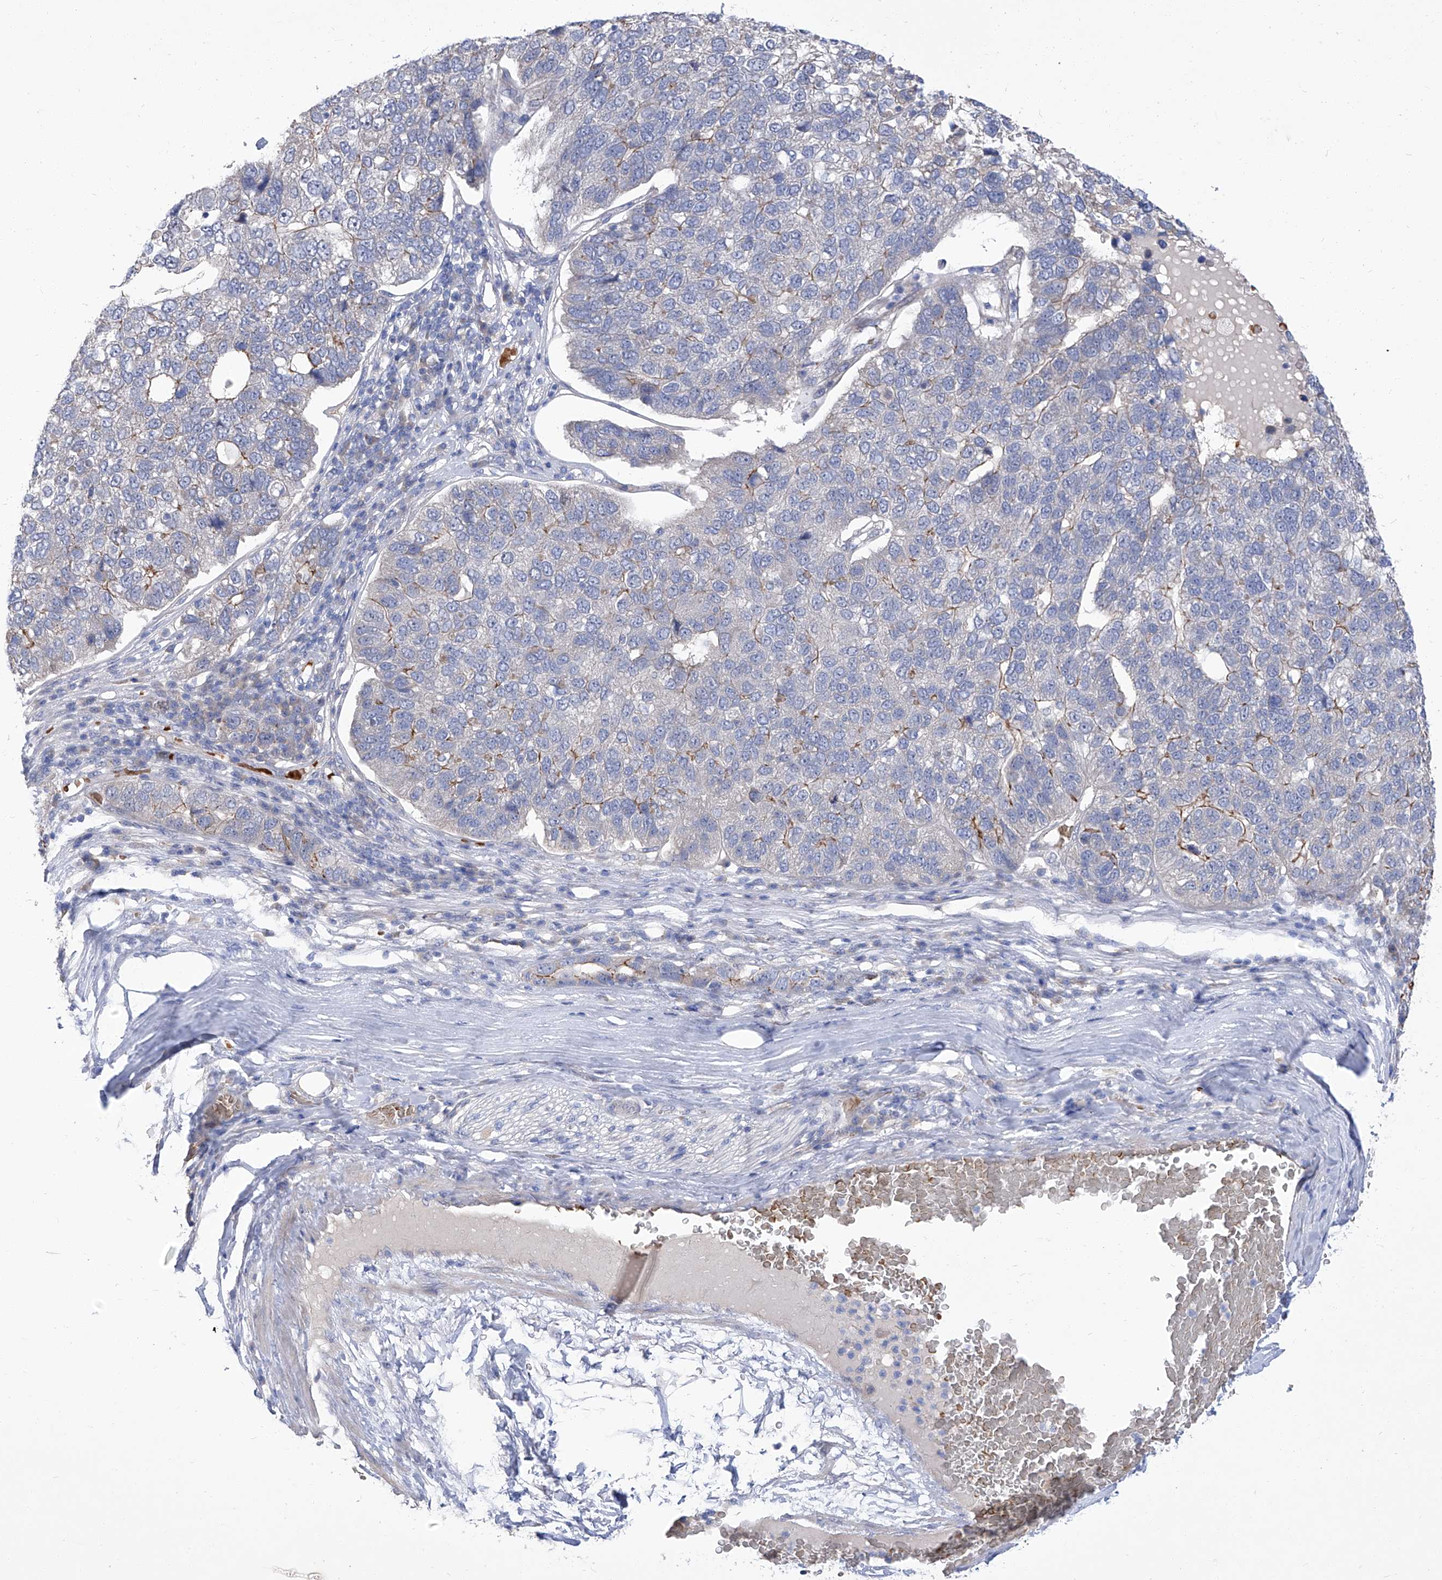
{"staining": {"intensity": "moderate", "quantity": "<25%", "location": "cytoplasmic/membranous"}, "tissue": "pancreatic cancer", "cell_type": "Tumor cells", "image_type": "cancer", "snomed": [{"axis": "morphology", "description": "Adenocarcinoma, NOS"}, {"axis": "topography", "description": "Pancreas"}], "caption": "Human pancreatic cancer stained with a protein marker exhibits moderate staining in tumor cells.", "gene": "PARD3", "patient": {"sex": "female", "age": 61}}